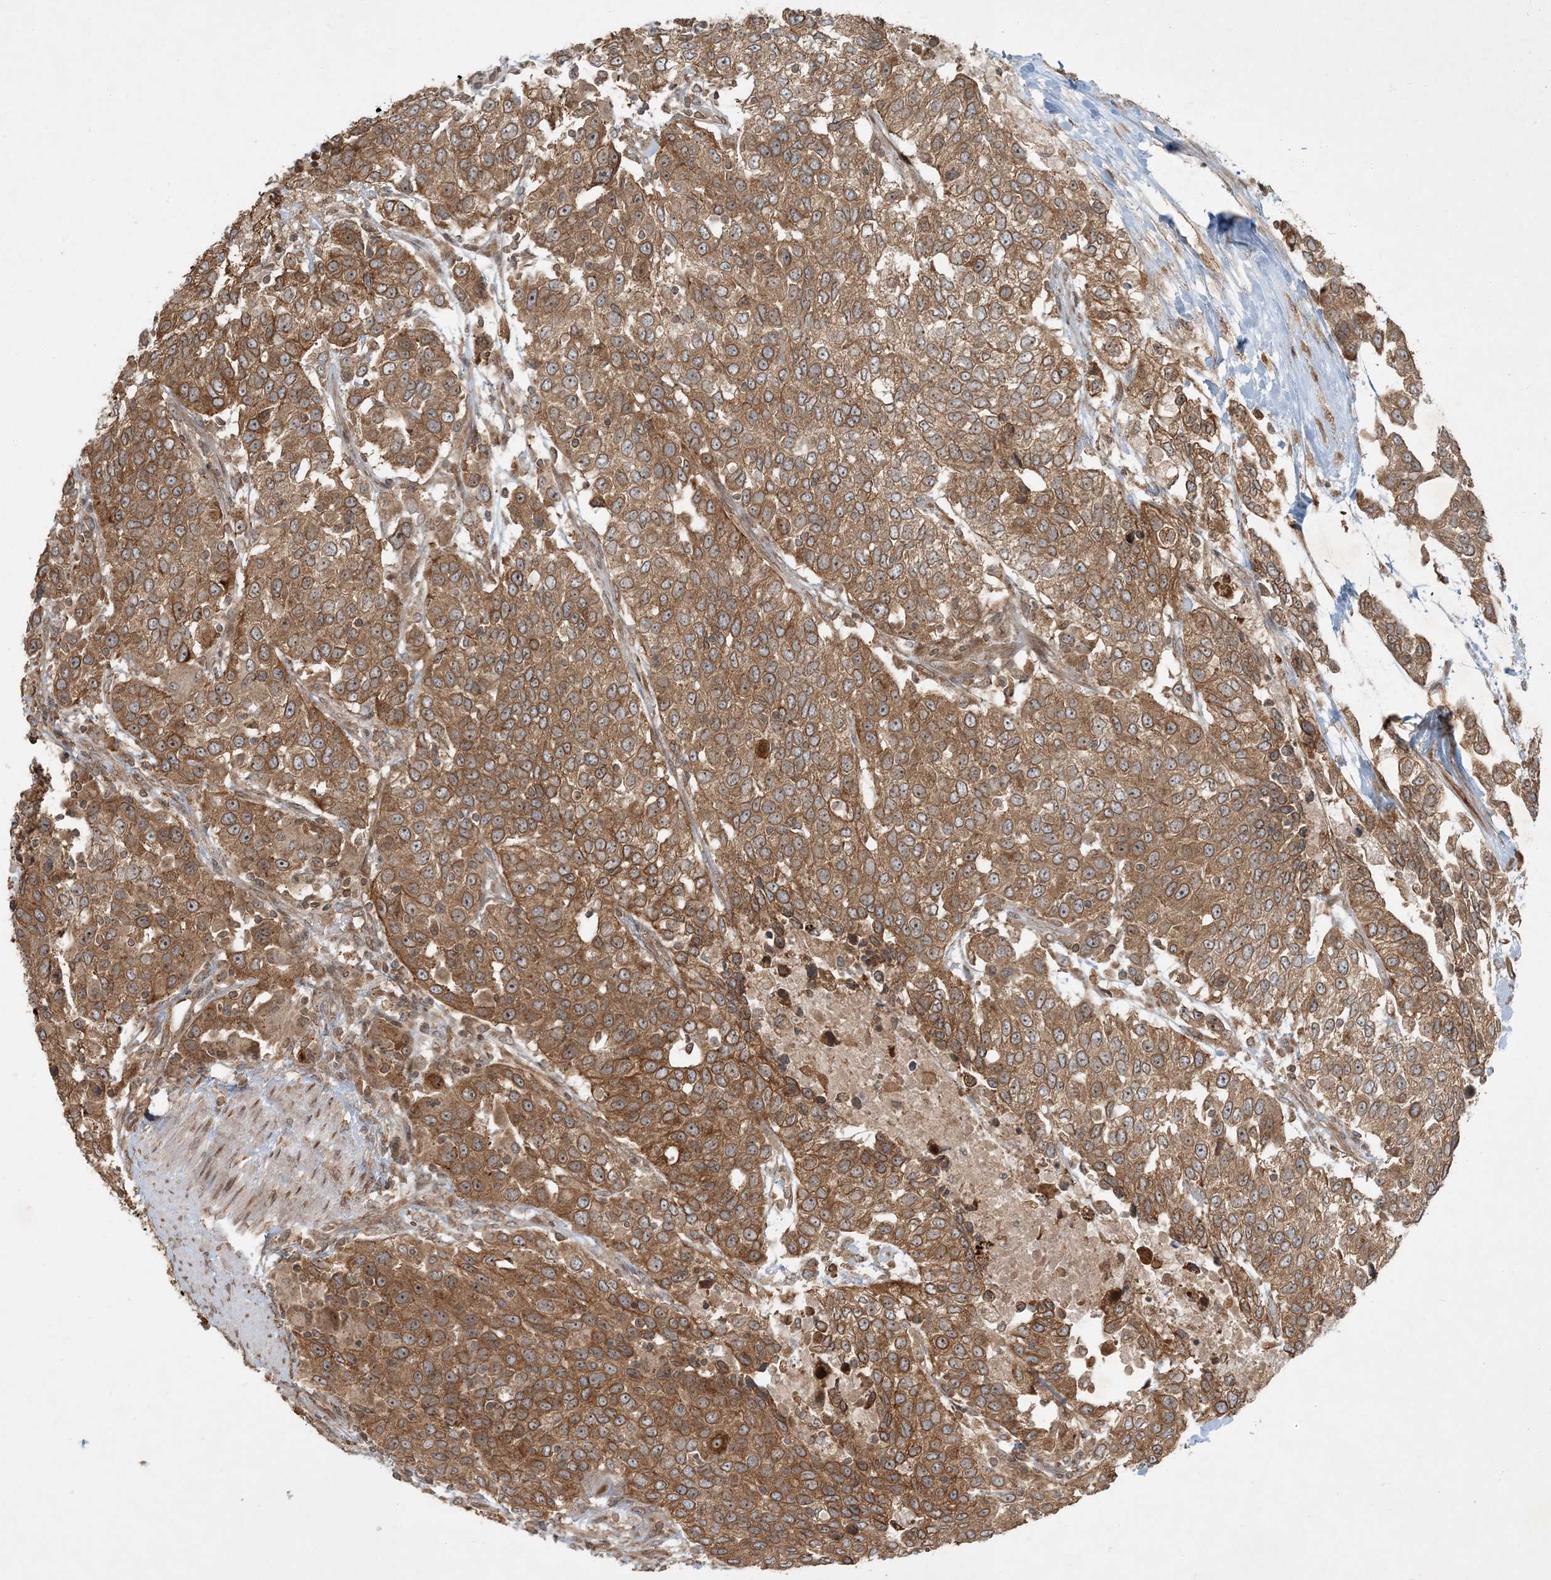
{"staining": {"intensity": "moderate", "quantity": ">75%", "location": "cytoplasmic/membranous"}, "tissue": "urothelial cancer", "cell_type": "Tumor cells", "image_type": "cancer", "snomed": [{"axis": "morphology", "description": "Urothelial carcinoma, High grade"}, {"axis": "topography", "description": "Urinary bladder"}], "caption": "Protein expression analysis of urothelial carcinoma (high-grade) demonstrates moderate cytoplasmic/membranous staining in about >75% of tumor cells. The protein is stained brown, and the nuclei are stained in blue (DAB IHC with brightfield microscopy, high magnification).", "gene": "COMMD8", "patient": {"sex": "female", "age": 80}}